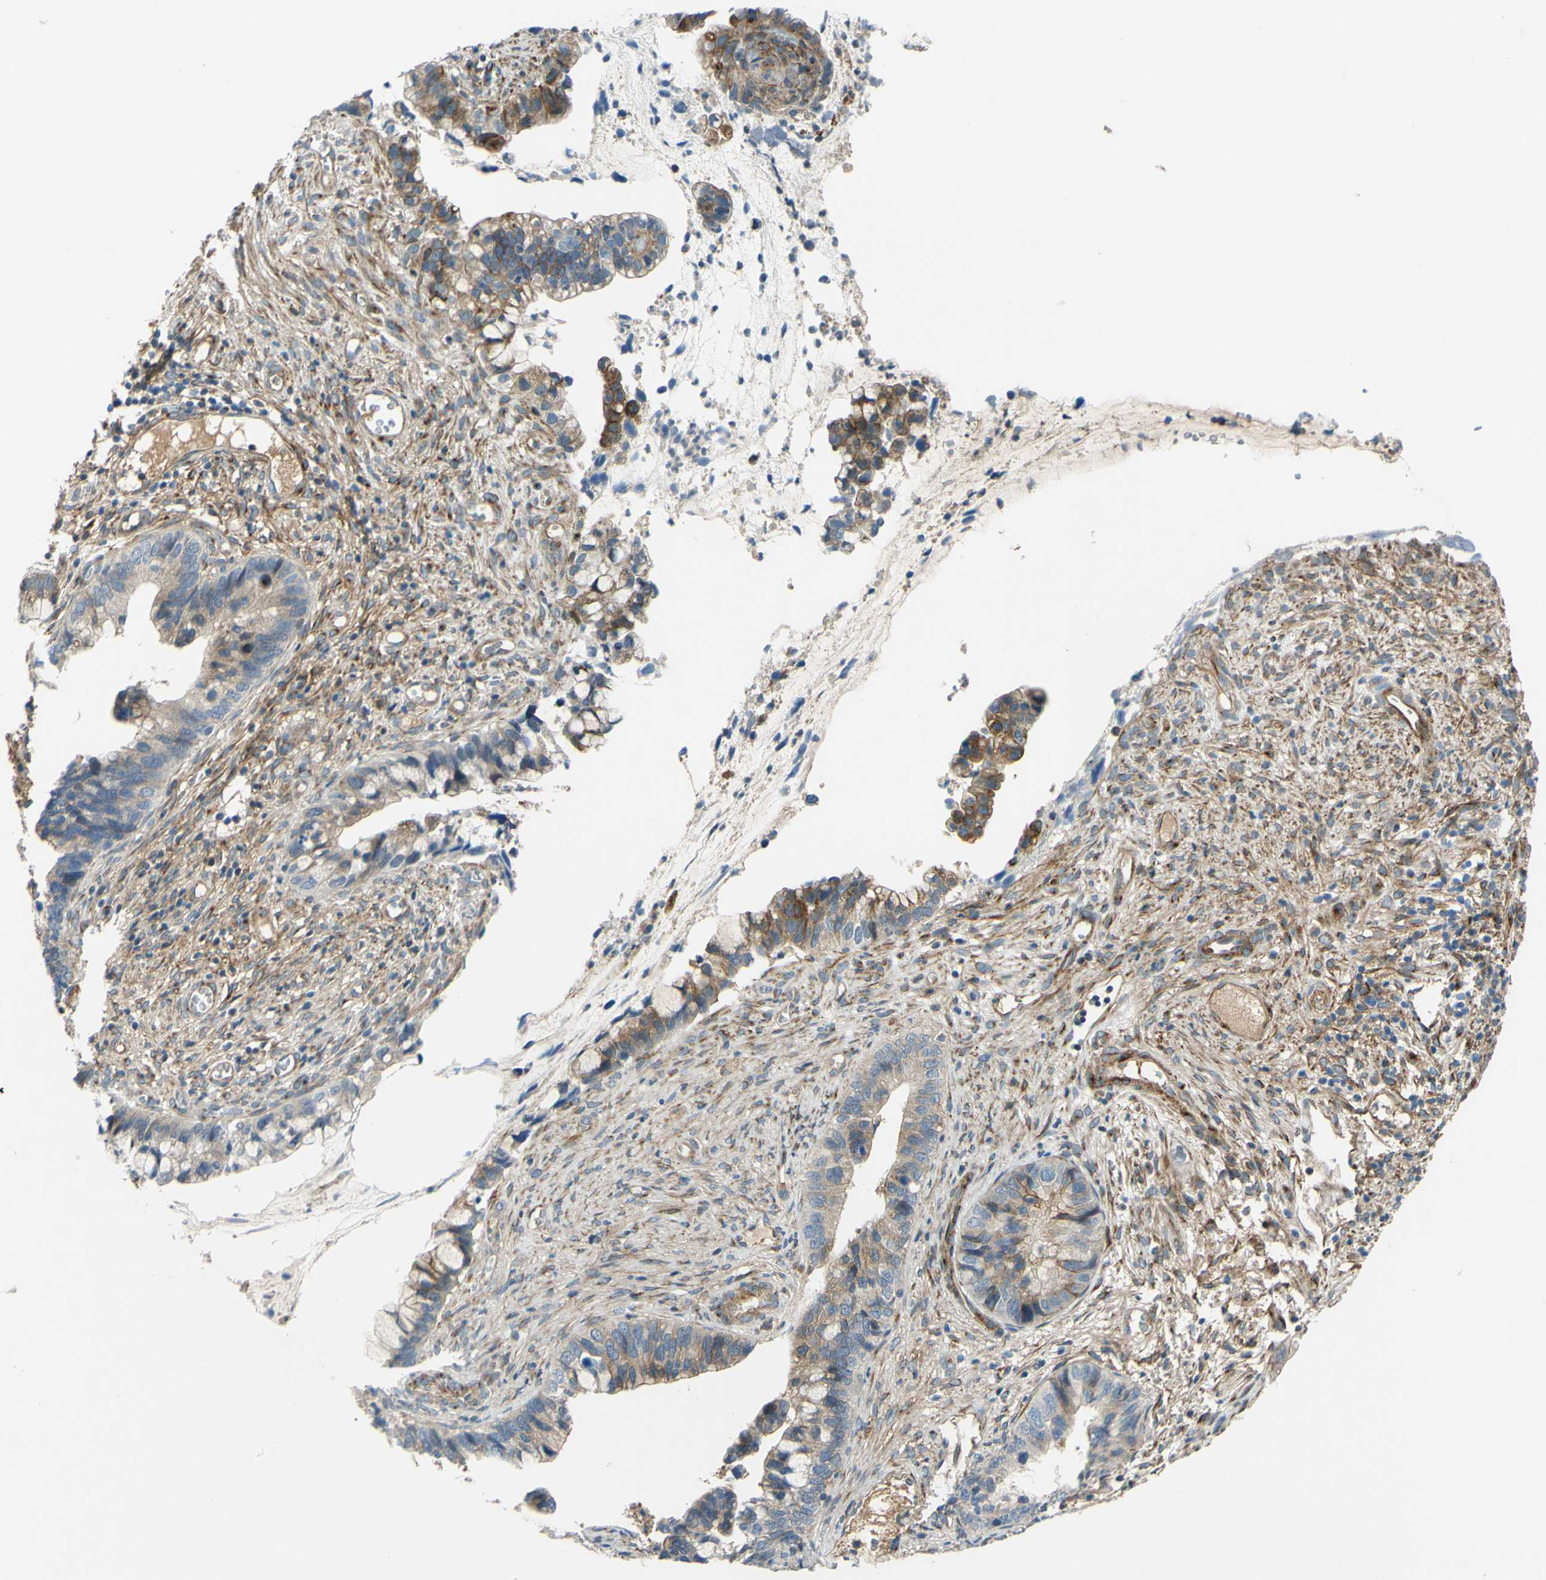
{"staining": {"intensity": "weak", "quantity": ">75%", "location": "cytoplasmic/membranous"}, "tissue": "cervical cancer", "cell_type": "Tumor cells", "image_type": "cancer", "snomed": [{"axis": "morphology", "description": "Adenocarcinoma, NOS"}, {"axis": "topography", "description": "Cervix"}], "caption": "Immunohistochemical staining of human cervical cancer exhibits low levels of weak cytoplasmic/membranous staining in about >75% of tumor cells.", "gene": "ARHGAP1", "patient": {"sex": "female", "age": 44}}